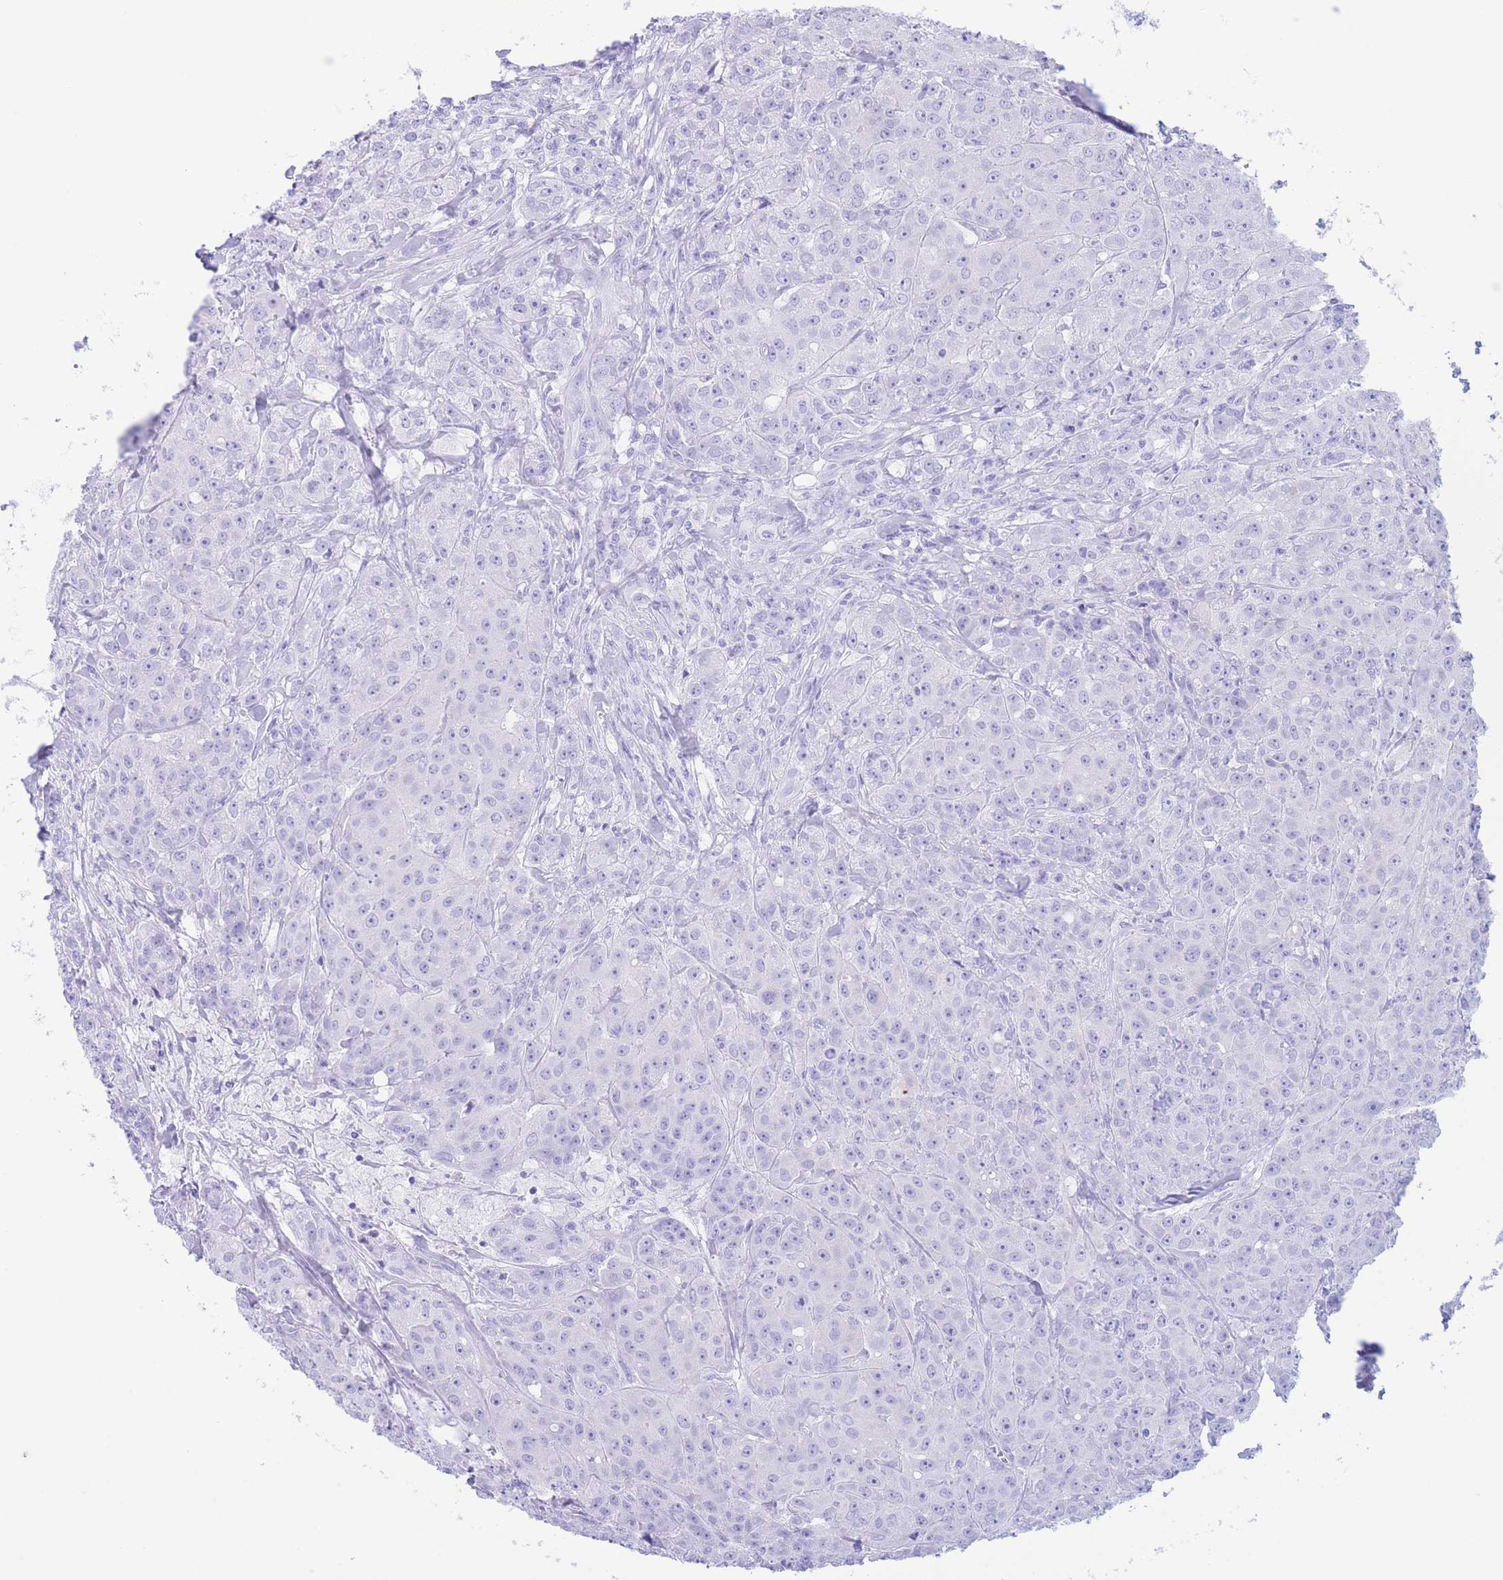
{"staining": {"intensity": "negative", "quantity": "none", "location": "none"}, "tissue": "breast cancer", "cell_type": "Tumor cells", "image_type": "cancer", "snomed": [{"axis": "morphology", "description": "Duct carcinoma"}, {"axis": "topography", "description": "Breast"}], "caption": "This image is of breast cancer (intraductal carcinoma) stained with immunohistochemistry (IHC) to label a protein in brown with the nuclei are counter-stained blue. There is no positivity in tumor cells.", "gene": "SLCO1B3", "patient": {"sex": "female", "age": 43}}